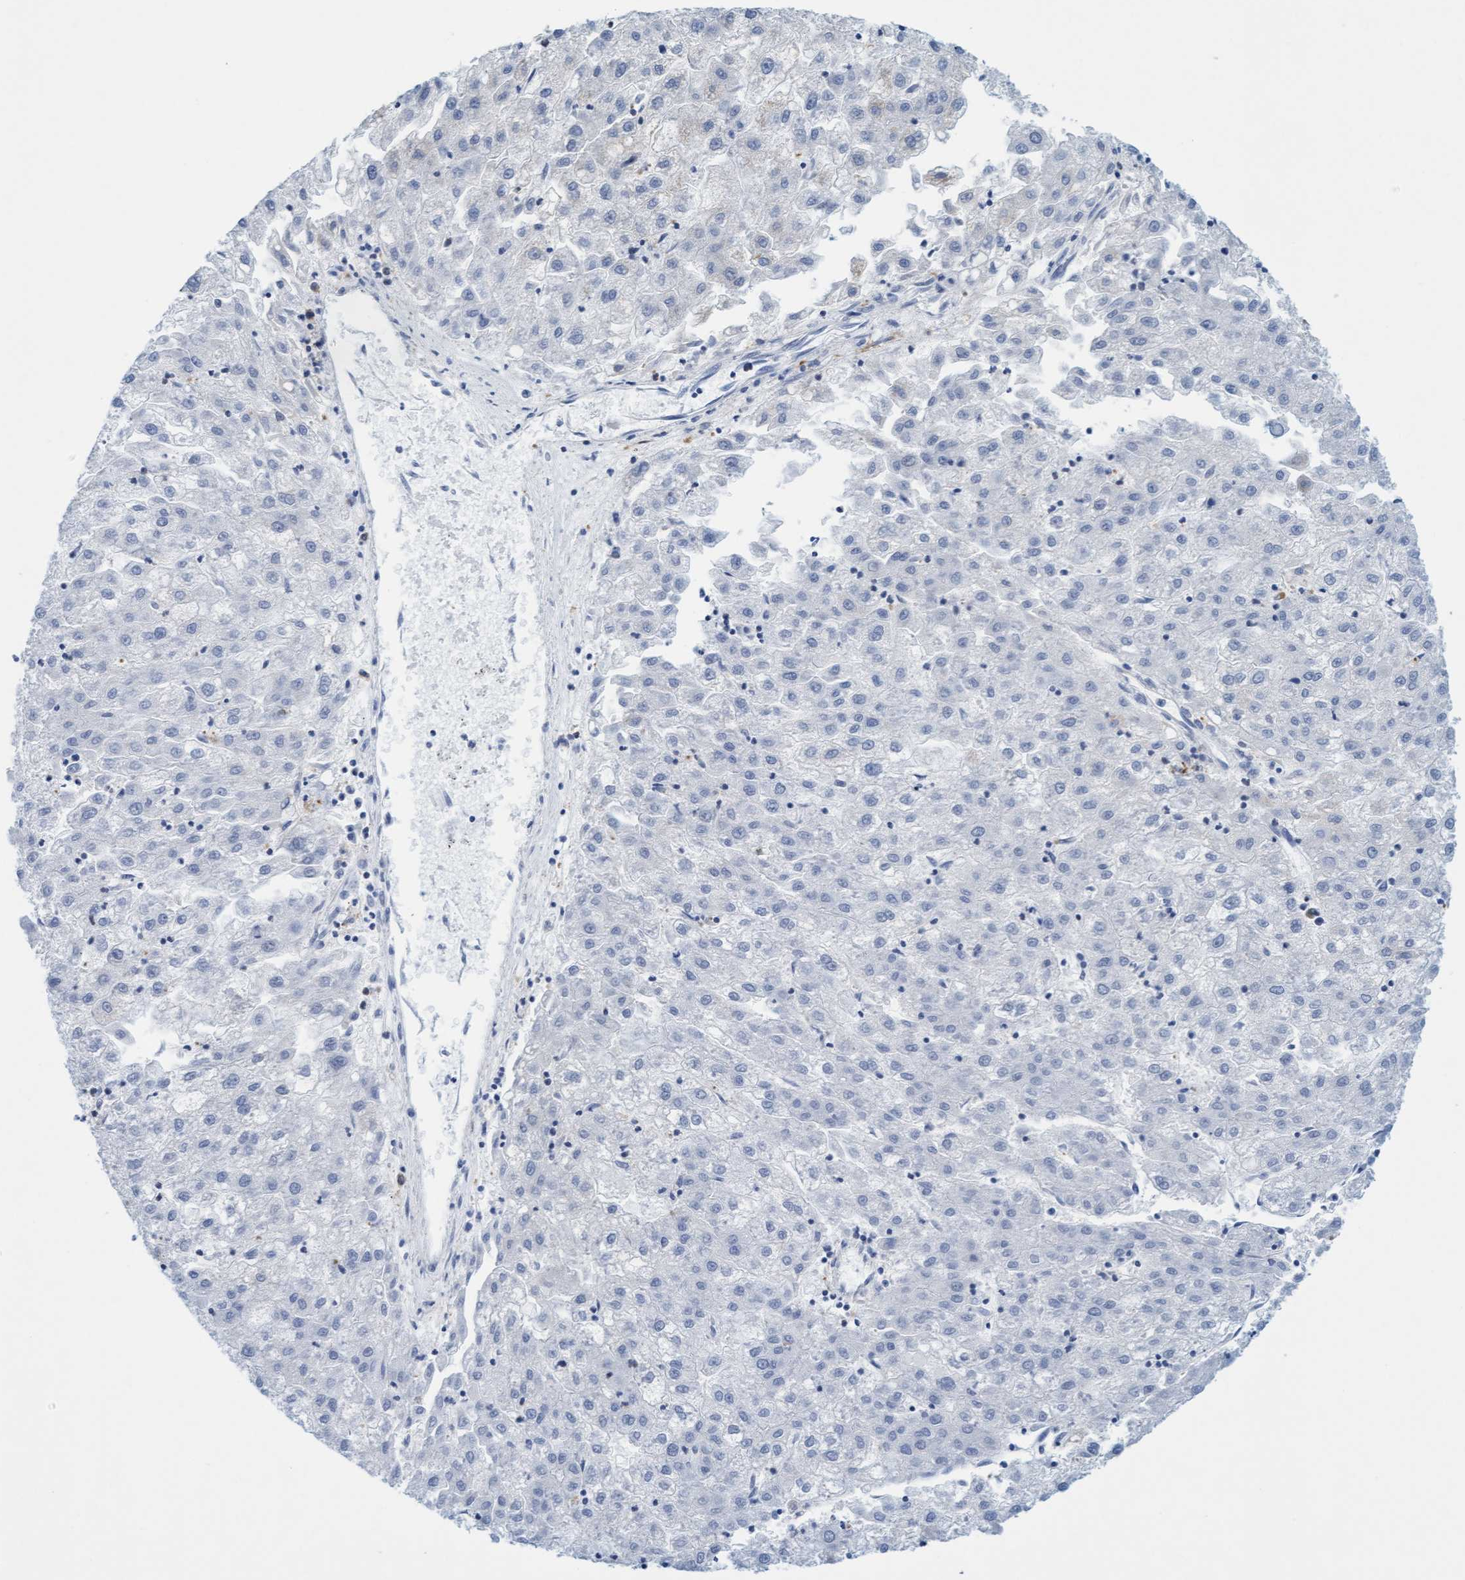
{"staining": {"intensity": "negative", "quantity": "none", "location": "none"}, "tissue": "liver cancer", "cell_type": "Tumor cells", "image_type": "cancer", "snomed": [{"axis": "morphology", "description": "Carcinoma, Hepatocellular, NOS"}, {"axis": "topography", "description": "Liver"}], "caption": "Hepatocellular carcinoma (liver) stained for a protein using IHC reveals no positivity tumor cells.", "gene": "FNBP1", "patient": {"sex": "male", "age": 72}}